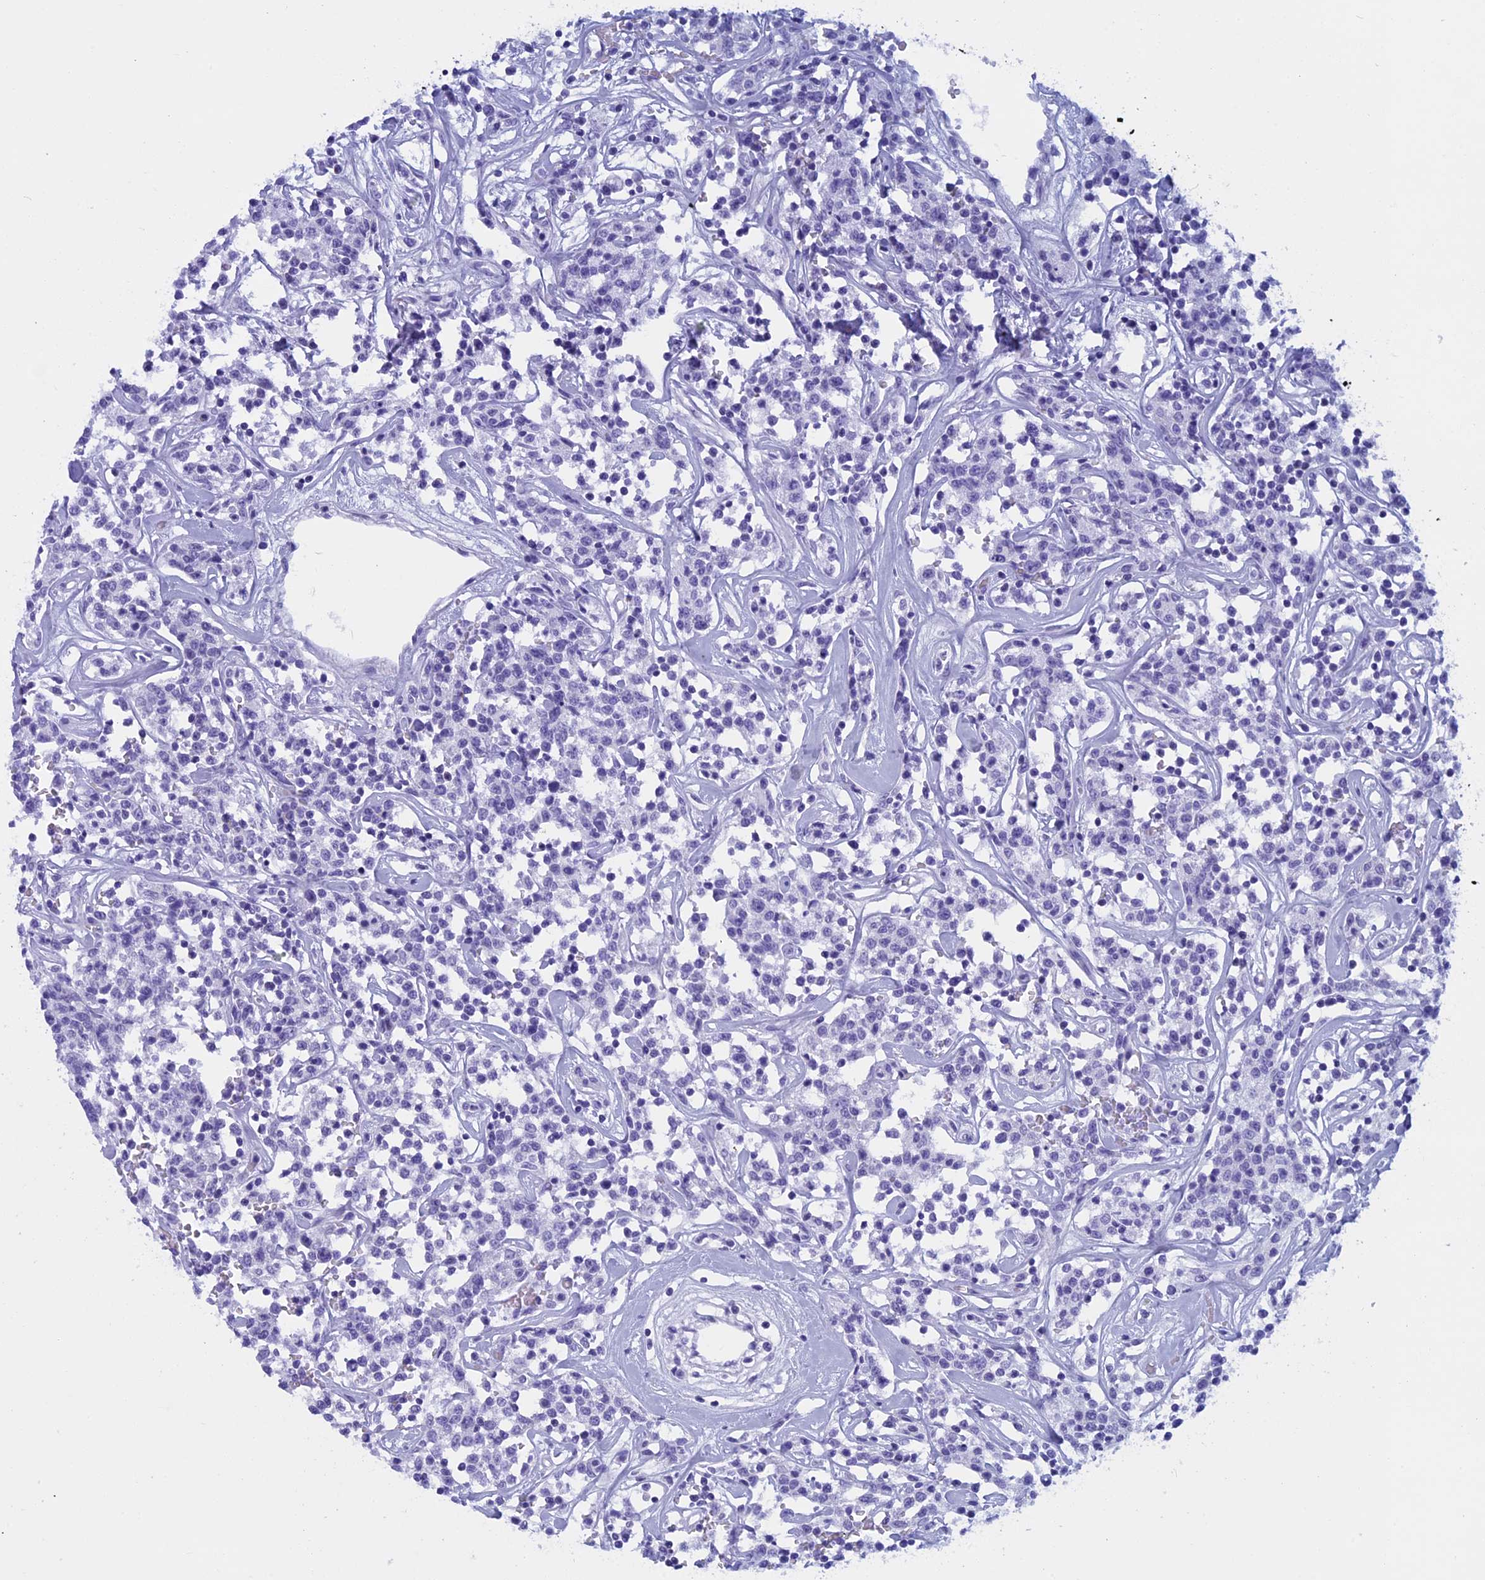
{"staining": {"intensity": "negative", "quantity": "none", "location": "none"}, "tissue": "lymphoma", "cell_type": "Tumor cells", "image_type": "cancer", "snomed": [{"axis": "morphology", "description": "Malignant lymphoma, non-Hodgkin's type, Low grade"}, {"axis": "topography", "description": "Small intestine"}], "caption": "Immunohistochemistry (IHC) image of neoplastic tissue: human lymphoma stained with DAB demonstrates no significant protein positivity in tumor cells.", "gene": "FAM169A", "patient": {"sex": "female", "age": 59}}